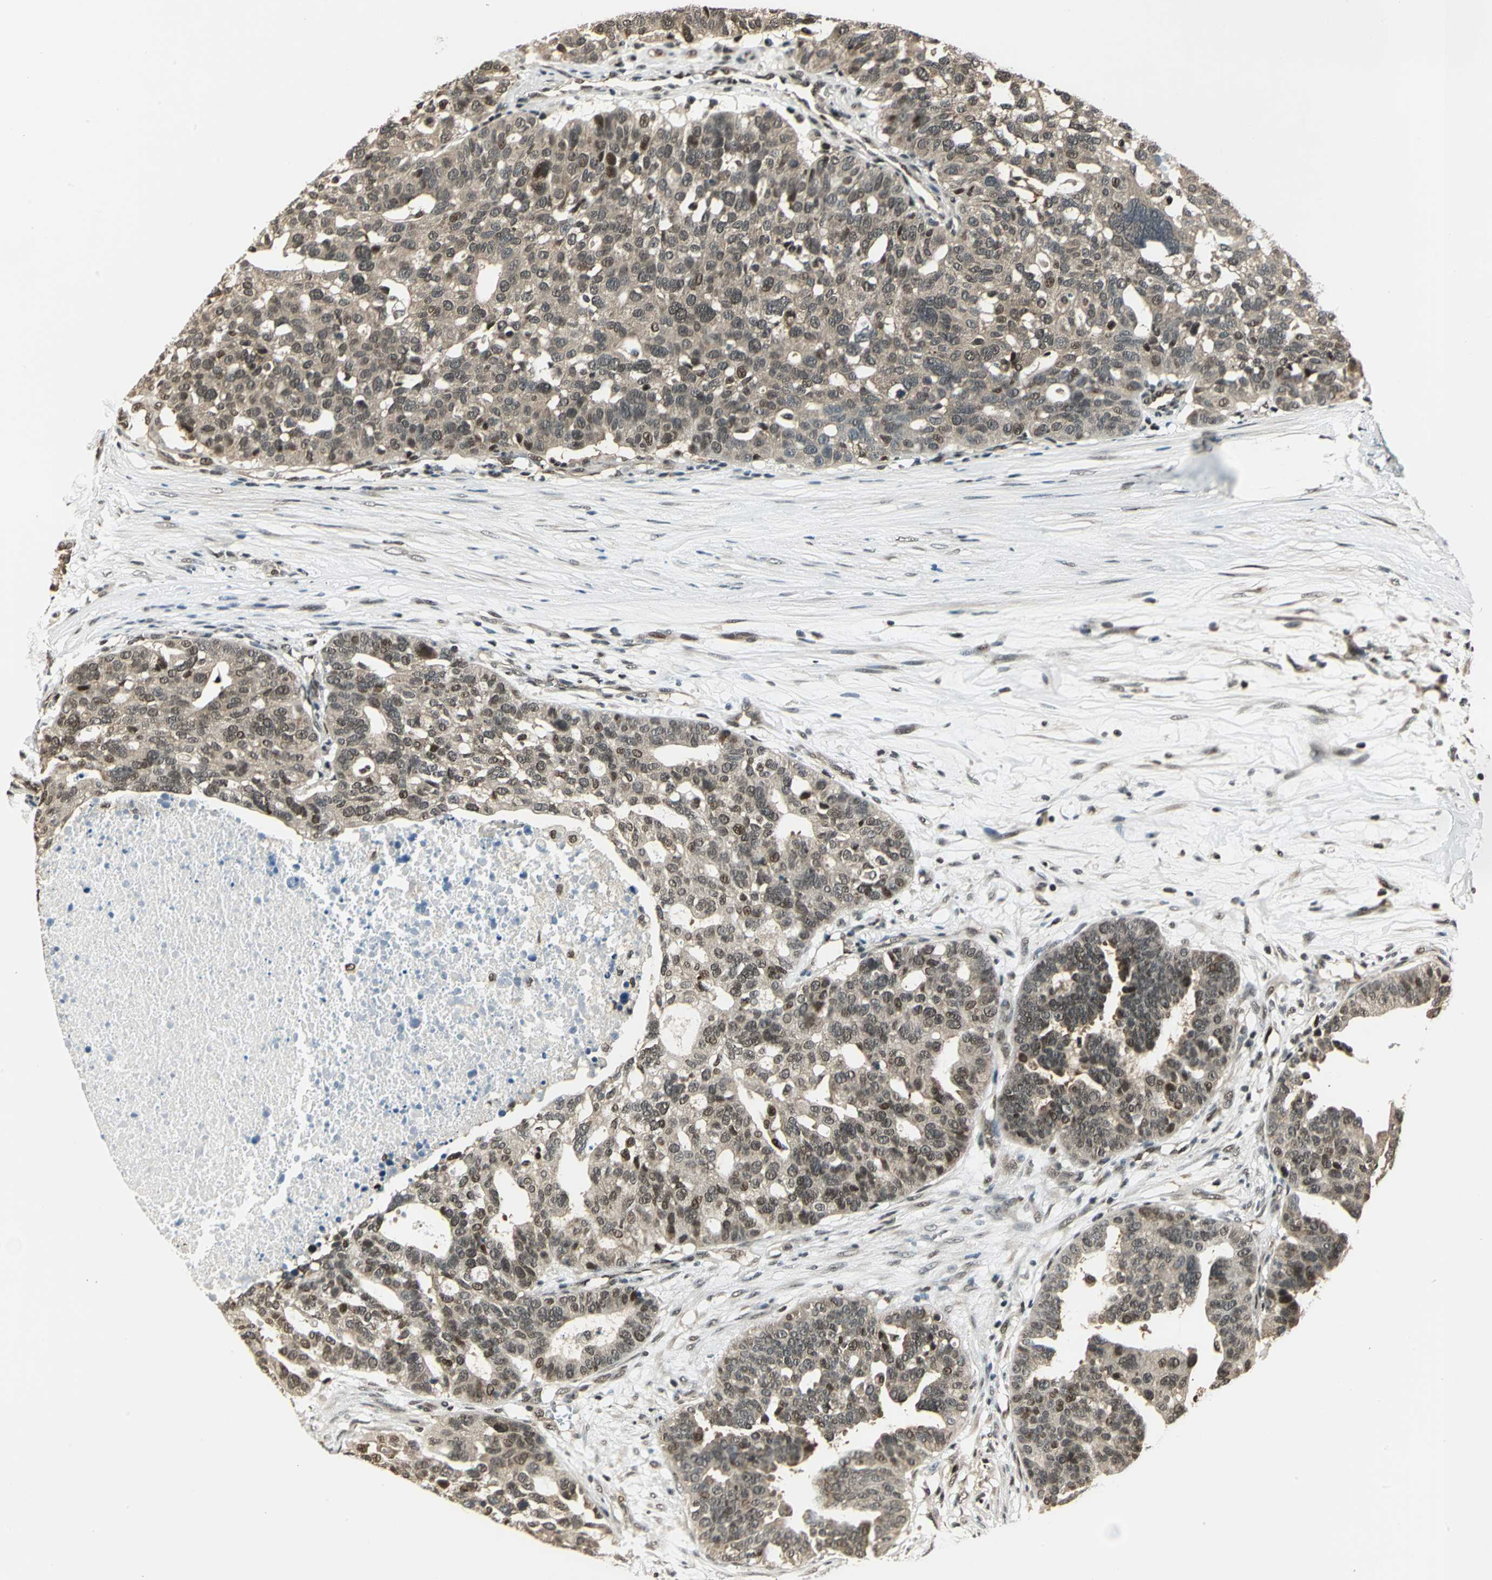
{"staining": {"intensity": "weak", "quantity": ">75%", "location": "cytoplasmic/membranous,nuclear"}, "tissue": "ovarian cancer", "cell_type": "Tumor cells", "image_type": "cancer", "snomed": [{"axis": "morphology", "description": "Cystadenocarcinoma, serous, NOS"}, {"axis": "topography", "description": "Ovary"}], "caption": "DAB (3,3'-diaminobenzidine) immunohistochemical staining of ovarian cancer demonstrates weak cytoplasmic/membranous and nuclear protein positivity in about >75% of tumor cells. Using DAB (3,3'-diaminobenzidine) (brown) and hematoxylin (blue) stains, captured at high magnification using brightfield microscopy.", "gene": "PSMC3", "patient": {"sex": "female", "age": 59}}